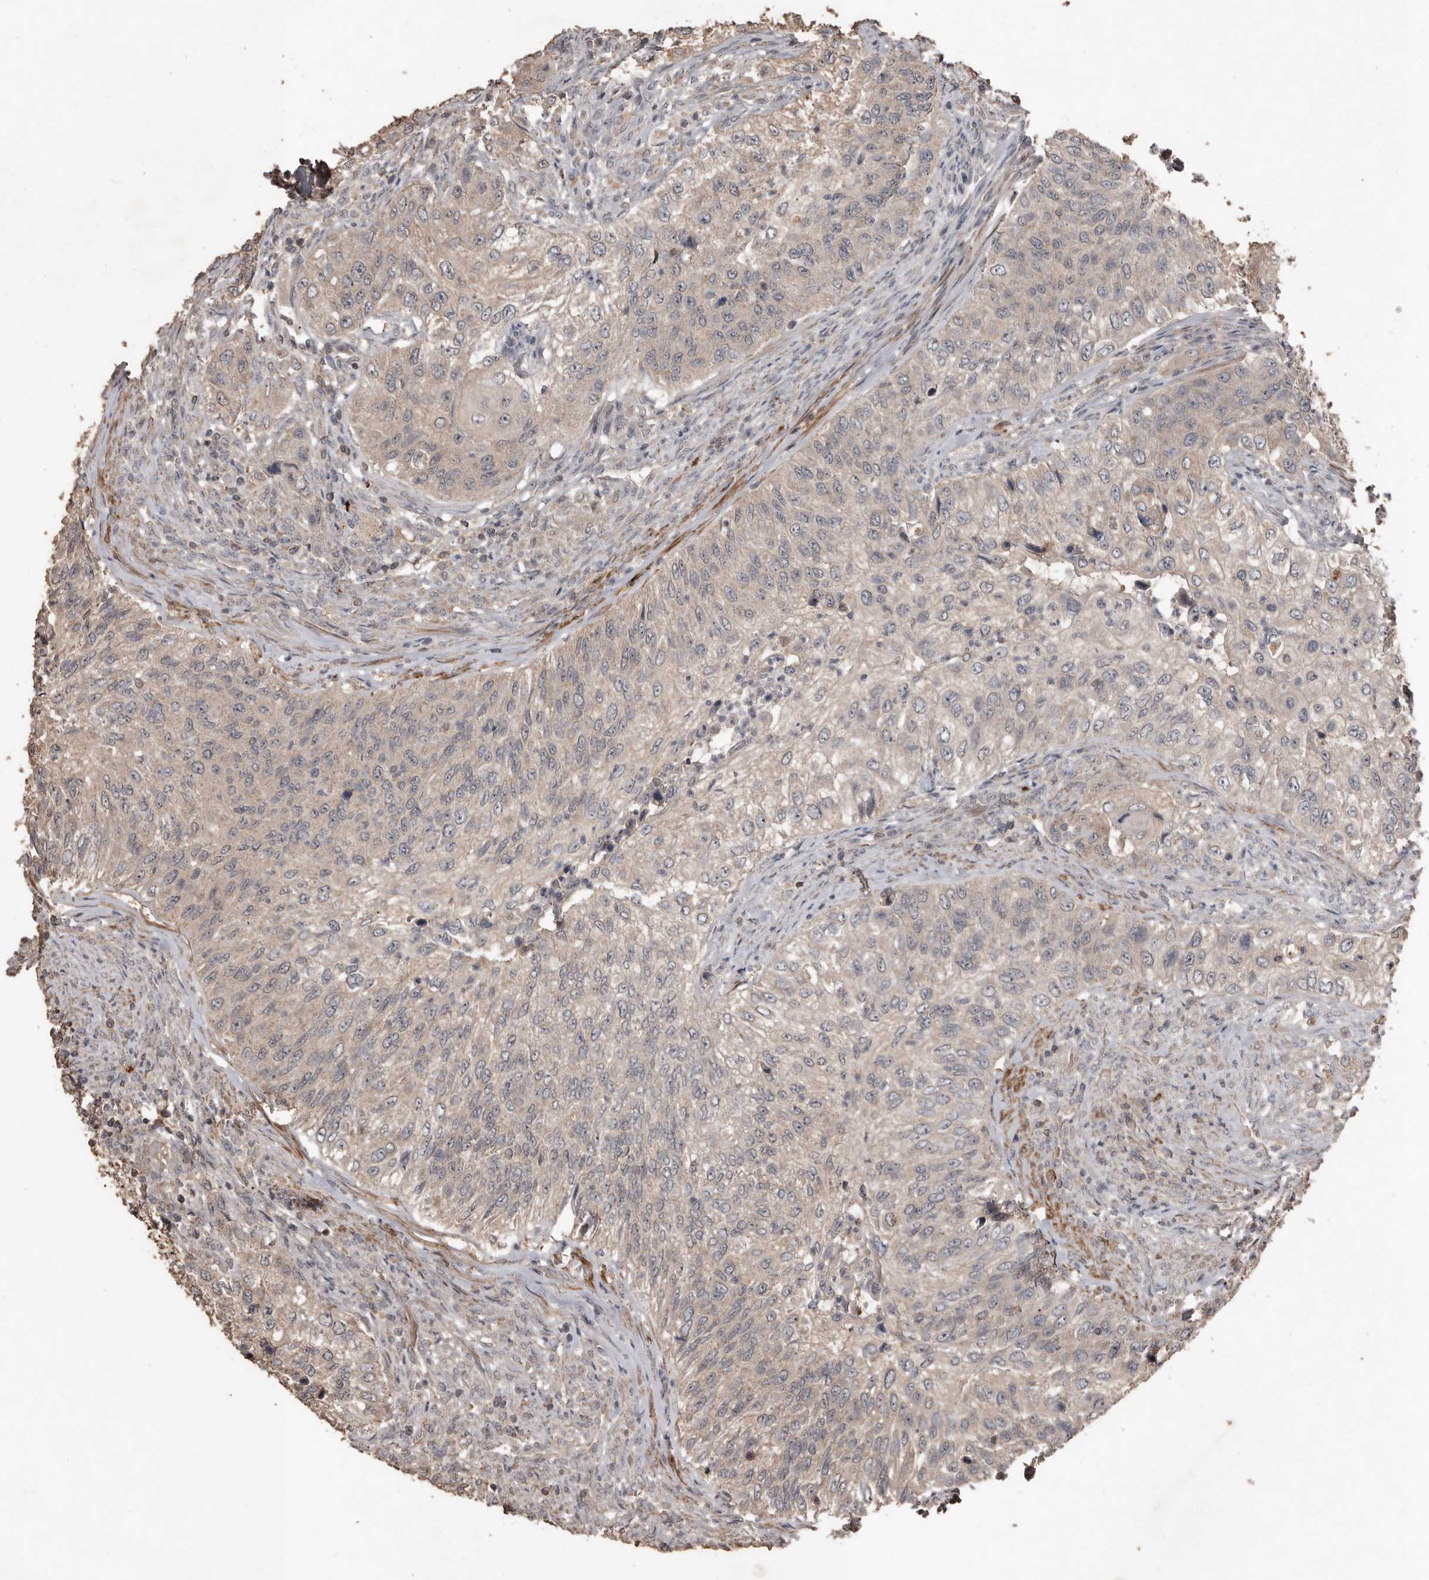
{"staining": {"intensity": "weak", "quantity": "<25%", "location": "cytoplasmic/membranous"}, "tissue": "urothelial cancer", "cell_type": "Tumor cells", "image_type": "cancer", "snomed": [{"axis": "morphology", "description": "Urothelial carcinoma, High grade"}, {"axis": "topography", "description": "Urinary bladder"}], "caption": "Immunohistochemistry photomicrograph of neoplastic tissue: human urothelial cancer stained with DAB (3,3'-diaminobenzidine) exhibits no significant protein positivity in tumor cells.", "gene": "BAMBI", "patient": {"sex": "female", "age": 60}}